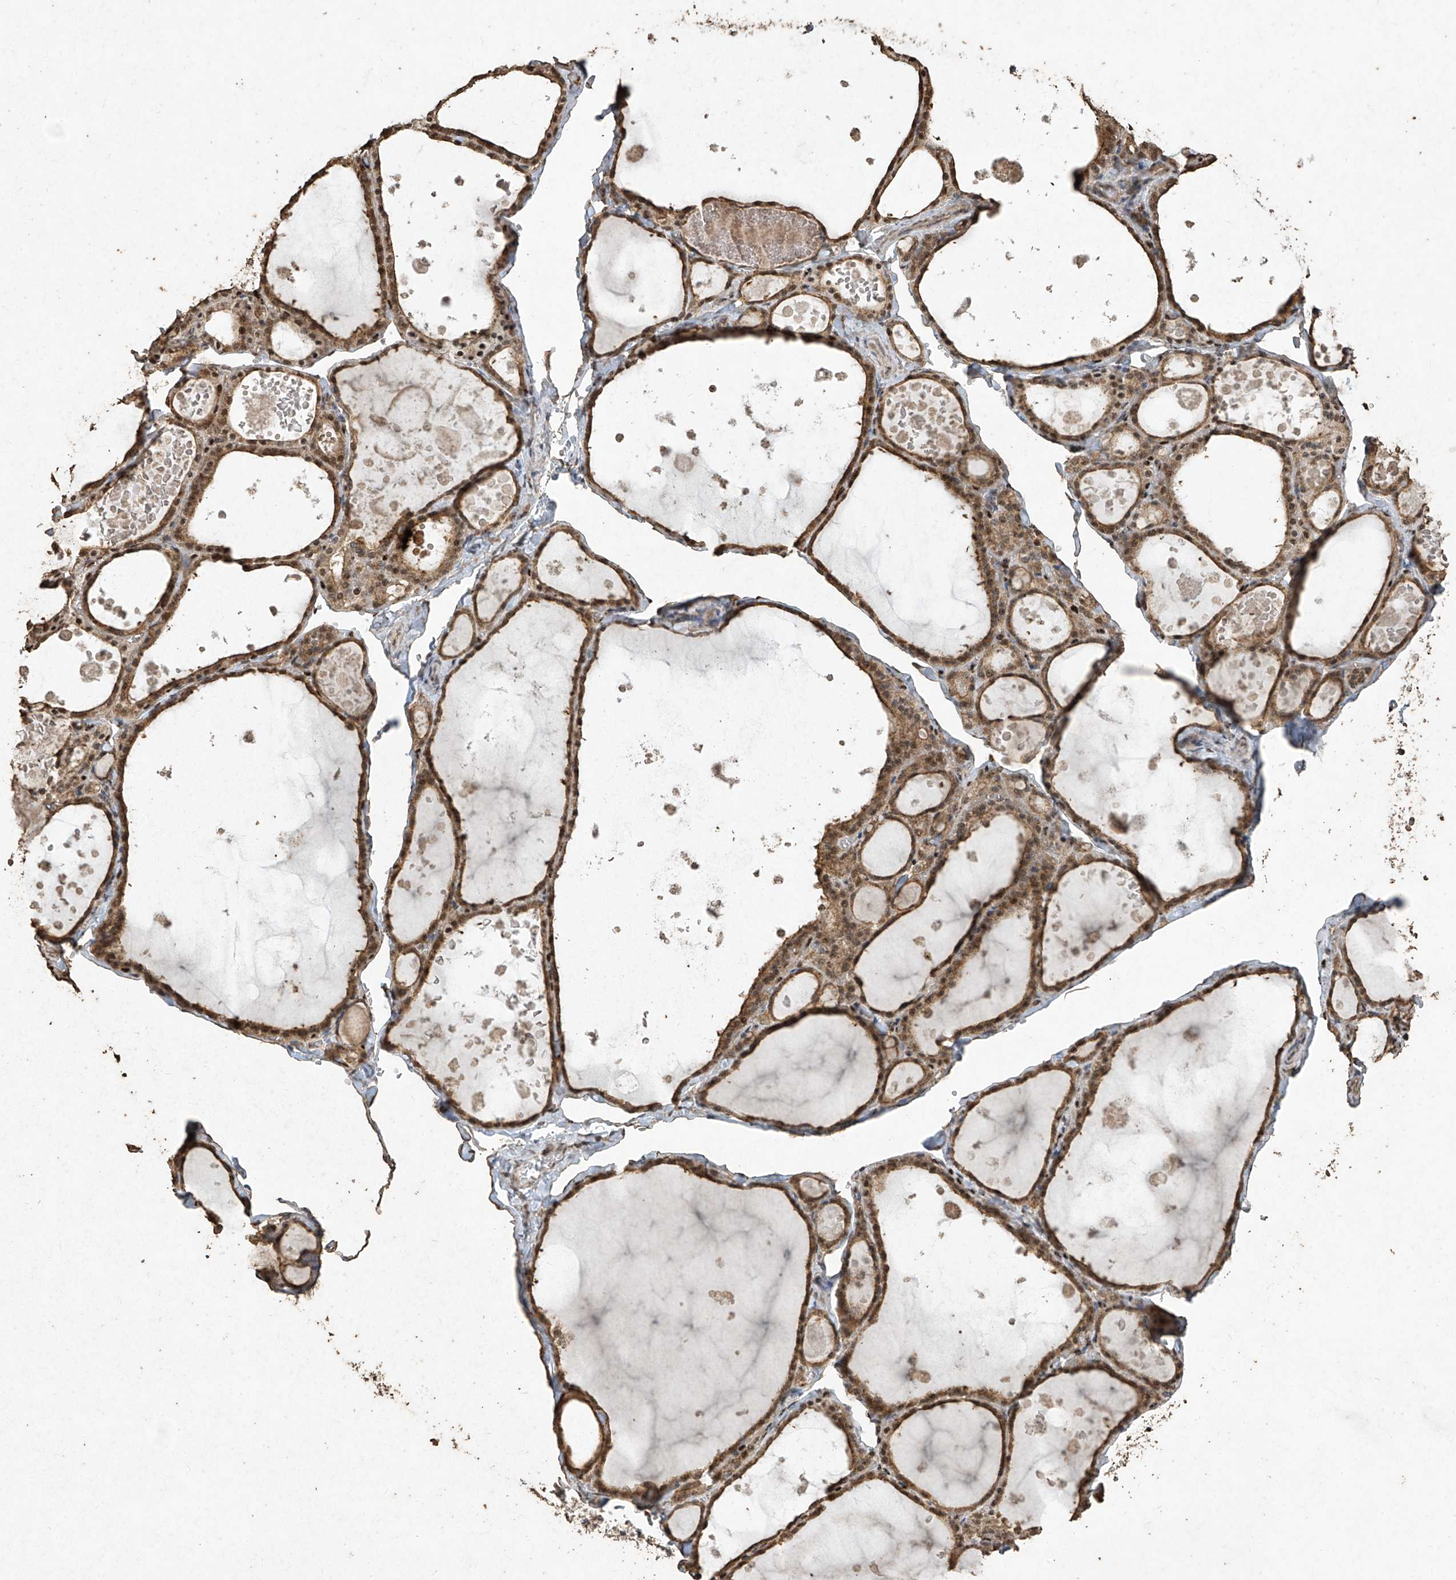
{"staining": {"intensity": "moderate", "quantity": ">75%", "location": "cytoplasmic/membranous,nuclear"}, "tissue": "thyroid gland", "cell_type": "Glandular cells", "image_type": "normal", "snomed": [{"axis": "morphology", "description": "Normal tissue, NOS"}, {"axis": "topography", "description": "Thyroid gland"}], "caption": "Protein staining exhibits moderate cytoplasmic/membranous,nuclear staining in about >75% of glandular cells in benign thyroid gland. (brown staining indicates protein expression, while blue staining denotes nuclei).", "gene": "ERBB3", "patient": {"sex": "male", "age": 56}}